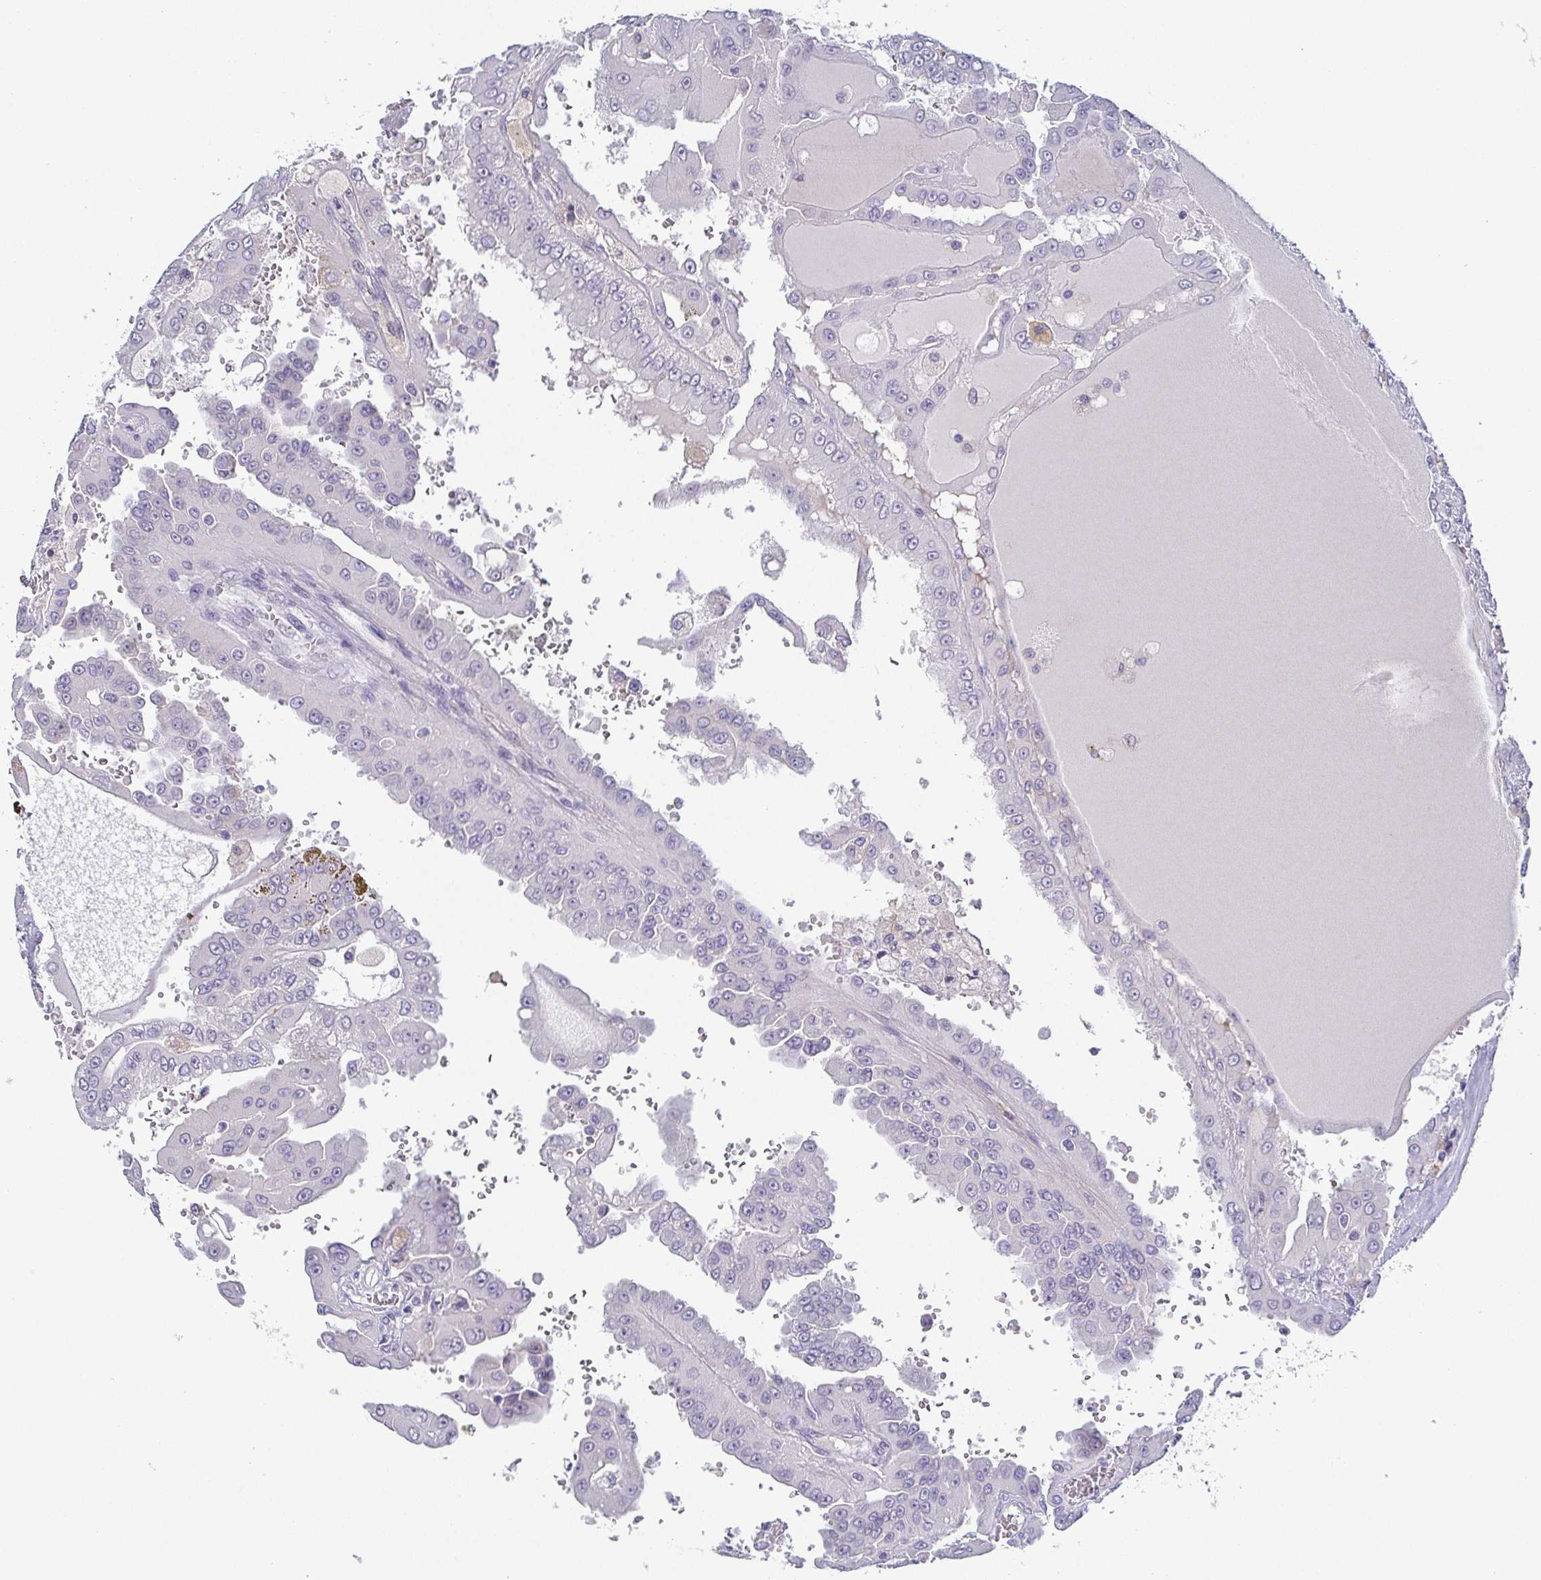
{"staining": {"intensity": "negative", "quantity": "none", "location": "none"}, "tissue": "renal cancer", "cell_type": "Tumor cells", "image_type": "cancer", "snomed": [{"axis": "morphology", "description": "Adenocarcinoma, NOS"}, {"axis": "topography", "description": "Kidney"}], "caption": "A photomicrograph of human renal adenocarcinoma is negative for staining in tumor cells.", "gene": "RNASE7", "patient": {"sex": "male", "age": 58}}